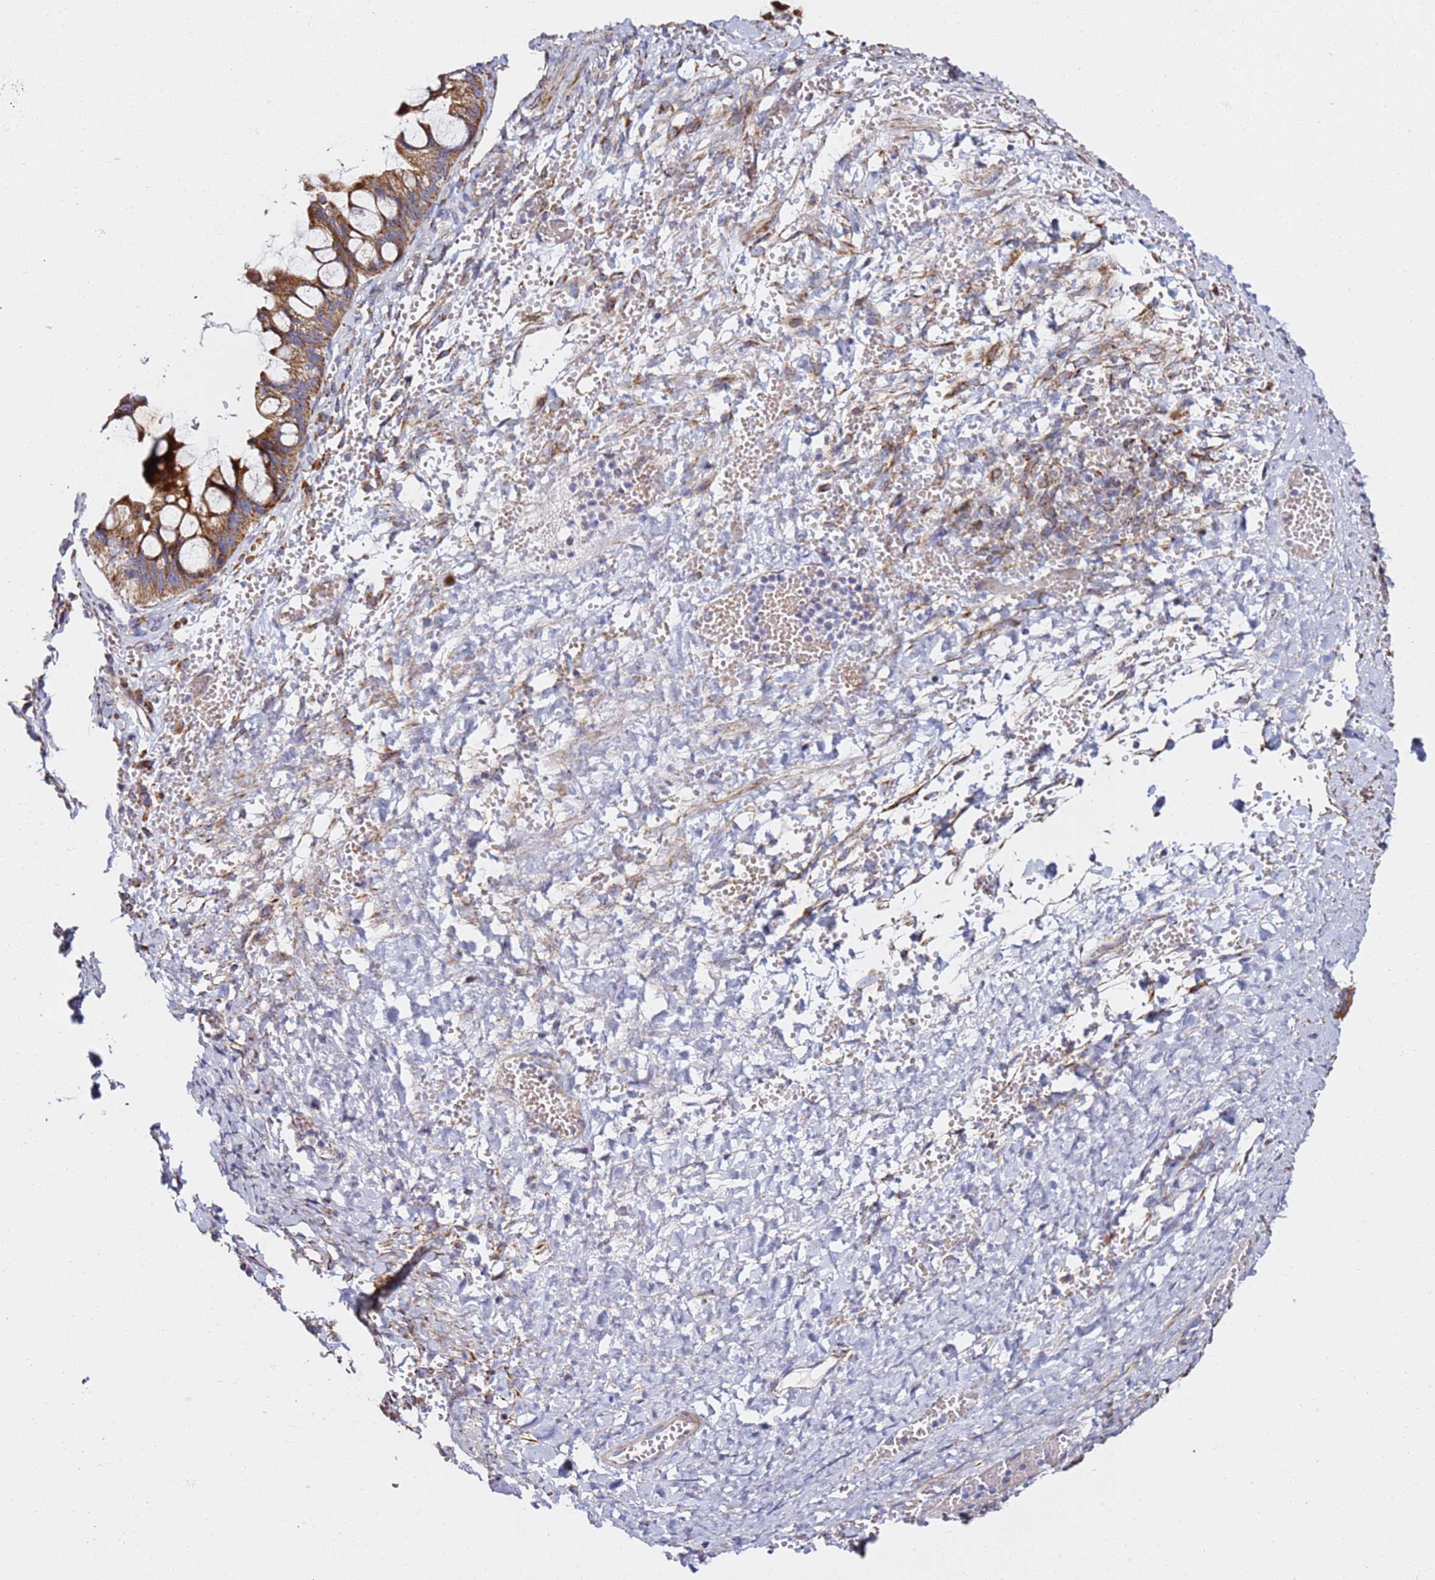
{"staining": {"intensity": "moderate", "quantity": ">75%", "location": "cytoplasmic/membranous"}, "tissue": "ovarian cancer", "cell_type": "Tumor cells", "image_type": "cancer", "snomed": [{"axis": "morphology", "description": "Cystadenocarcinoma, mucinous, NOS"}, {"axis": "topography", "description": "Ovary"}], "caption": "An image of human mucinous cystadenocarcinoma (ovarian) stained for a protein displays moderate cytoplasmic/membranous brown staining in tumor cells. The protein of interest is shown in brown color, while the nuclei are stained blue.", "gene": "NDUFA3", "patient": {"sex": "female", "age": 73}}